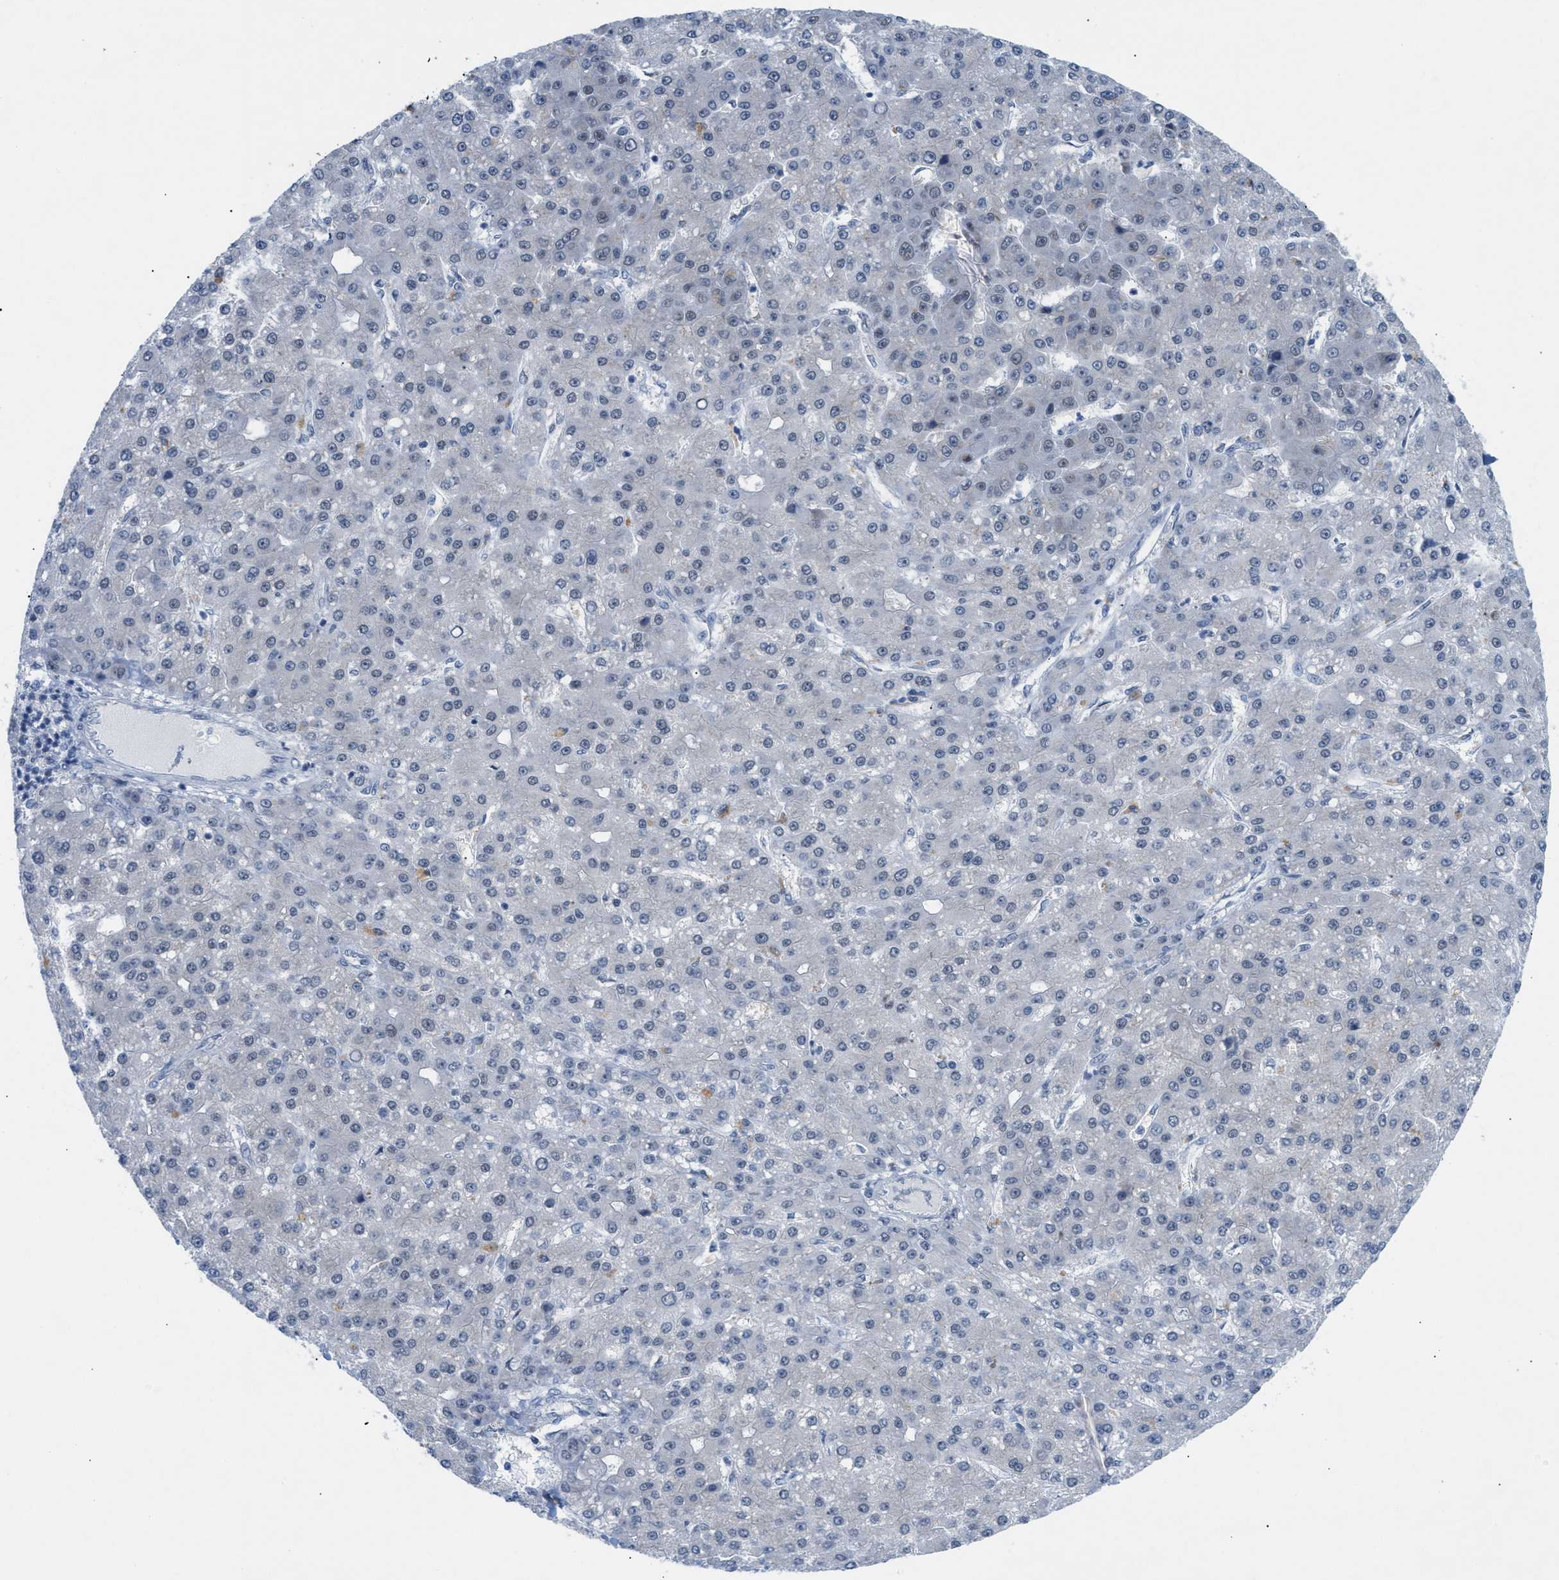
{"staining": {"intensity": "weak", "quantity": "<25%", "location": "nuclear"}, "tissue": "liver cancer", "cell_type": "Tumor cells", "image_type": "cancer", "snomed": [{"axis": "morphology", "description": "Carcinoma, Hepatocellular, NOS"}, {"axis": "topography", "description": "Liver"}], "caption": "There is no significant positivity in tumor cells of liver hepatocellular carcinoma.", "gene": "WIPI2", "patient": {"sex": "male", "age": 67}}